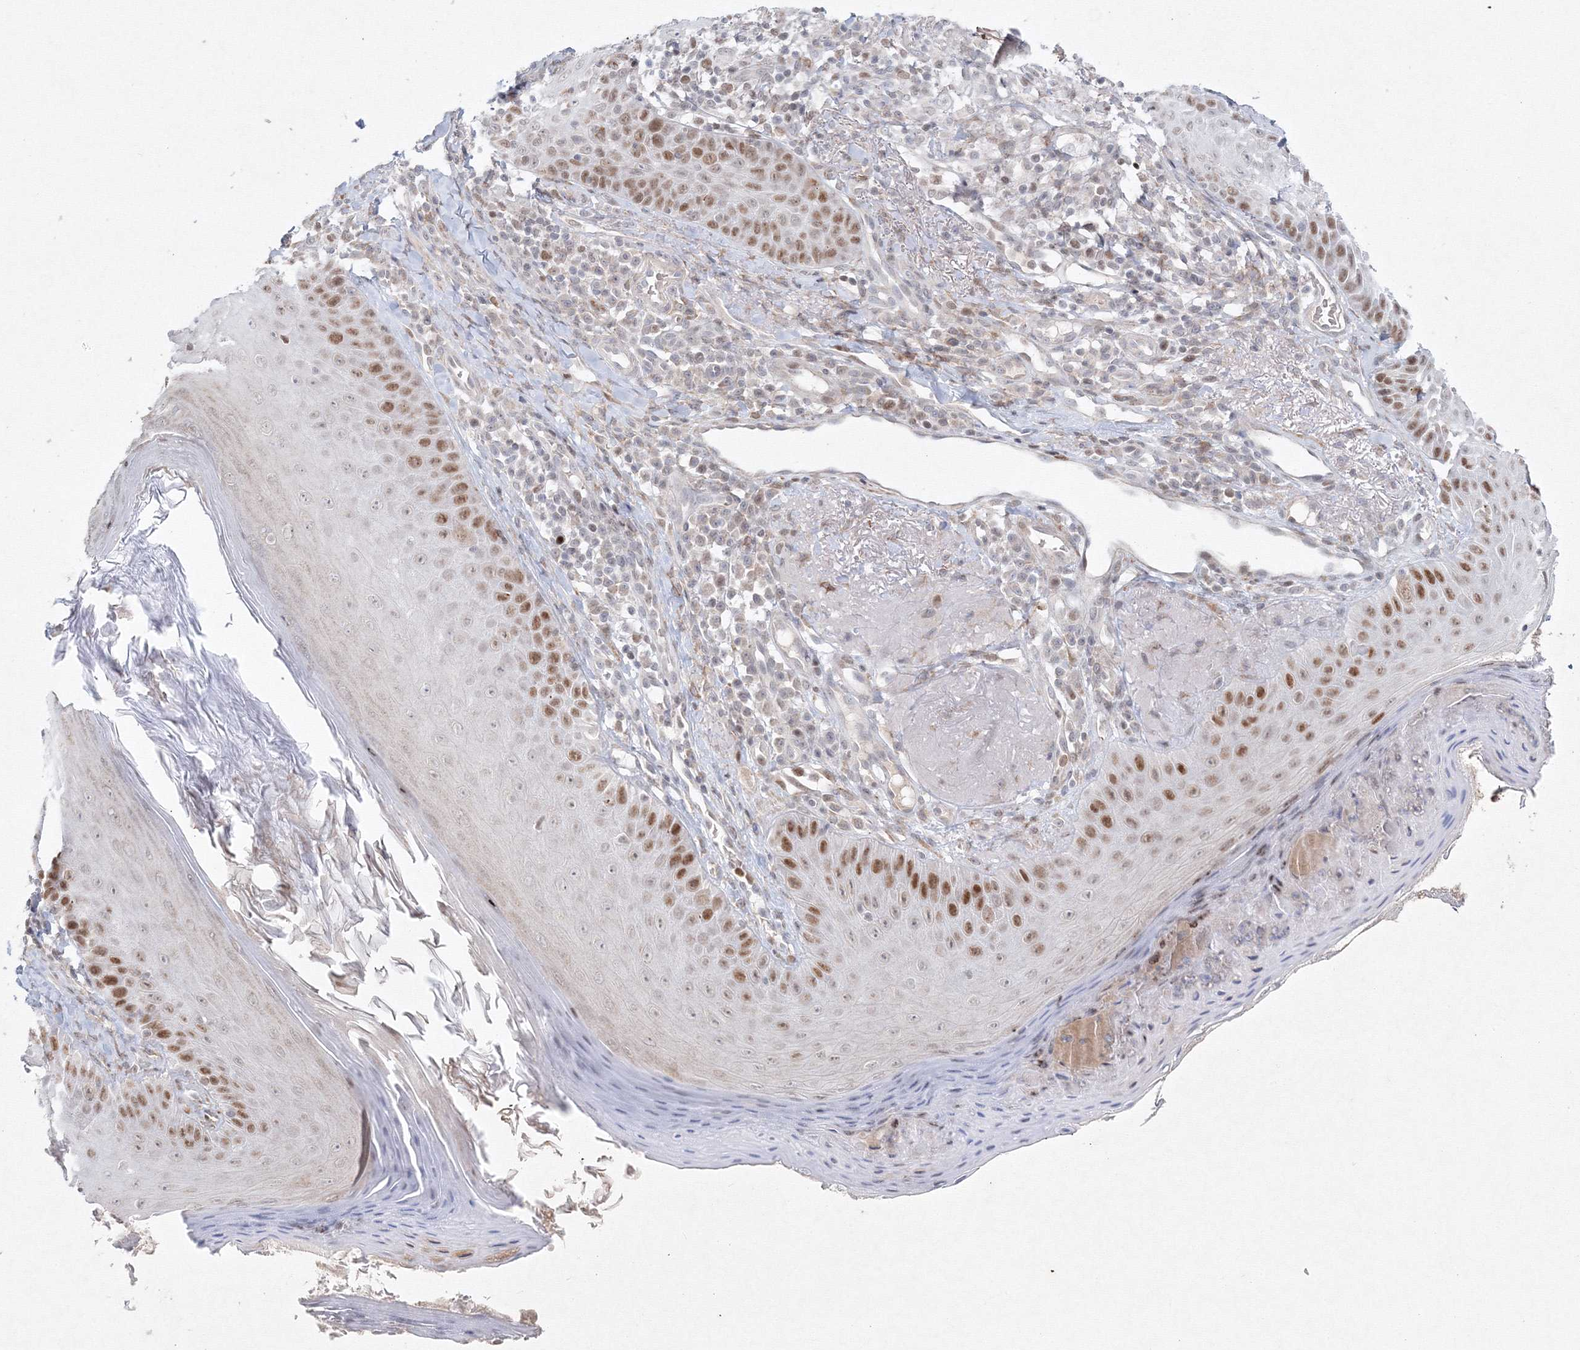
{"staining": {"intensity": "negative", "quantity": "none", "location": "none"}, "tissue": "skin", "cell_type": "Fibroblasts", "image_type": "normal", "snomed": [{"axis": "morphology", "description": "Normal tissue, NOS"}, {"axis": "topography", "description": "Skin"}], "caption": "Immunohistochemistry photomicrograph of benign skin: human skin stained with DAB reveals no significant protein expression in fibroblasts. (Brightfield microscopy of DAB (3,3'-diaminobenzidine) immunohistochemistry (IHC) at high magnification).", "gene": "KIF4A", "patient": {"sex": "male", "age": 57}}